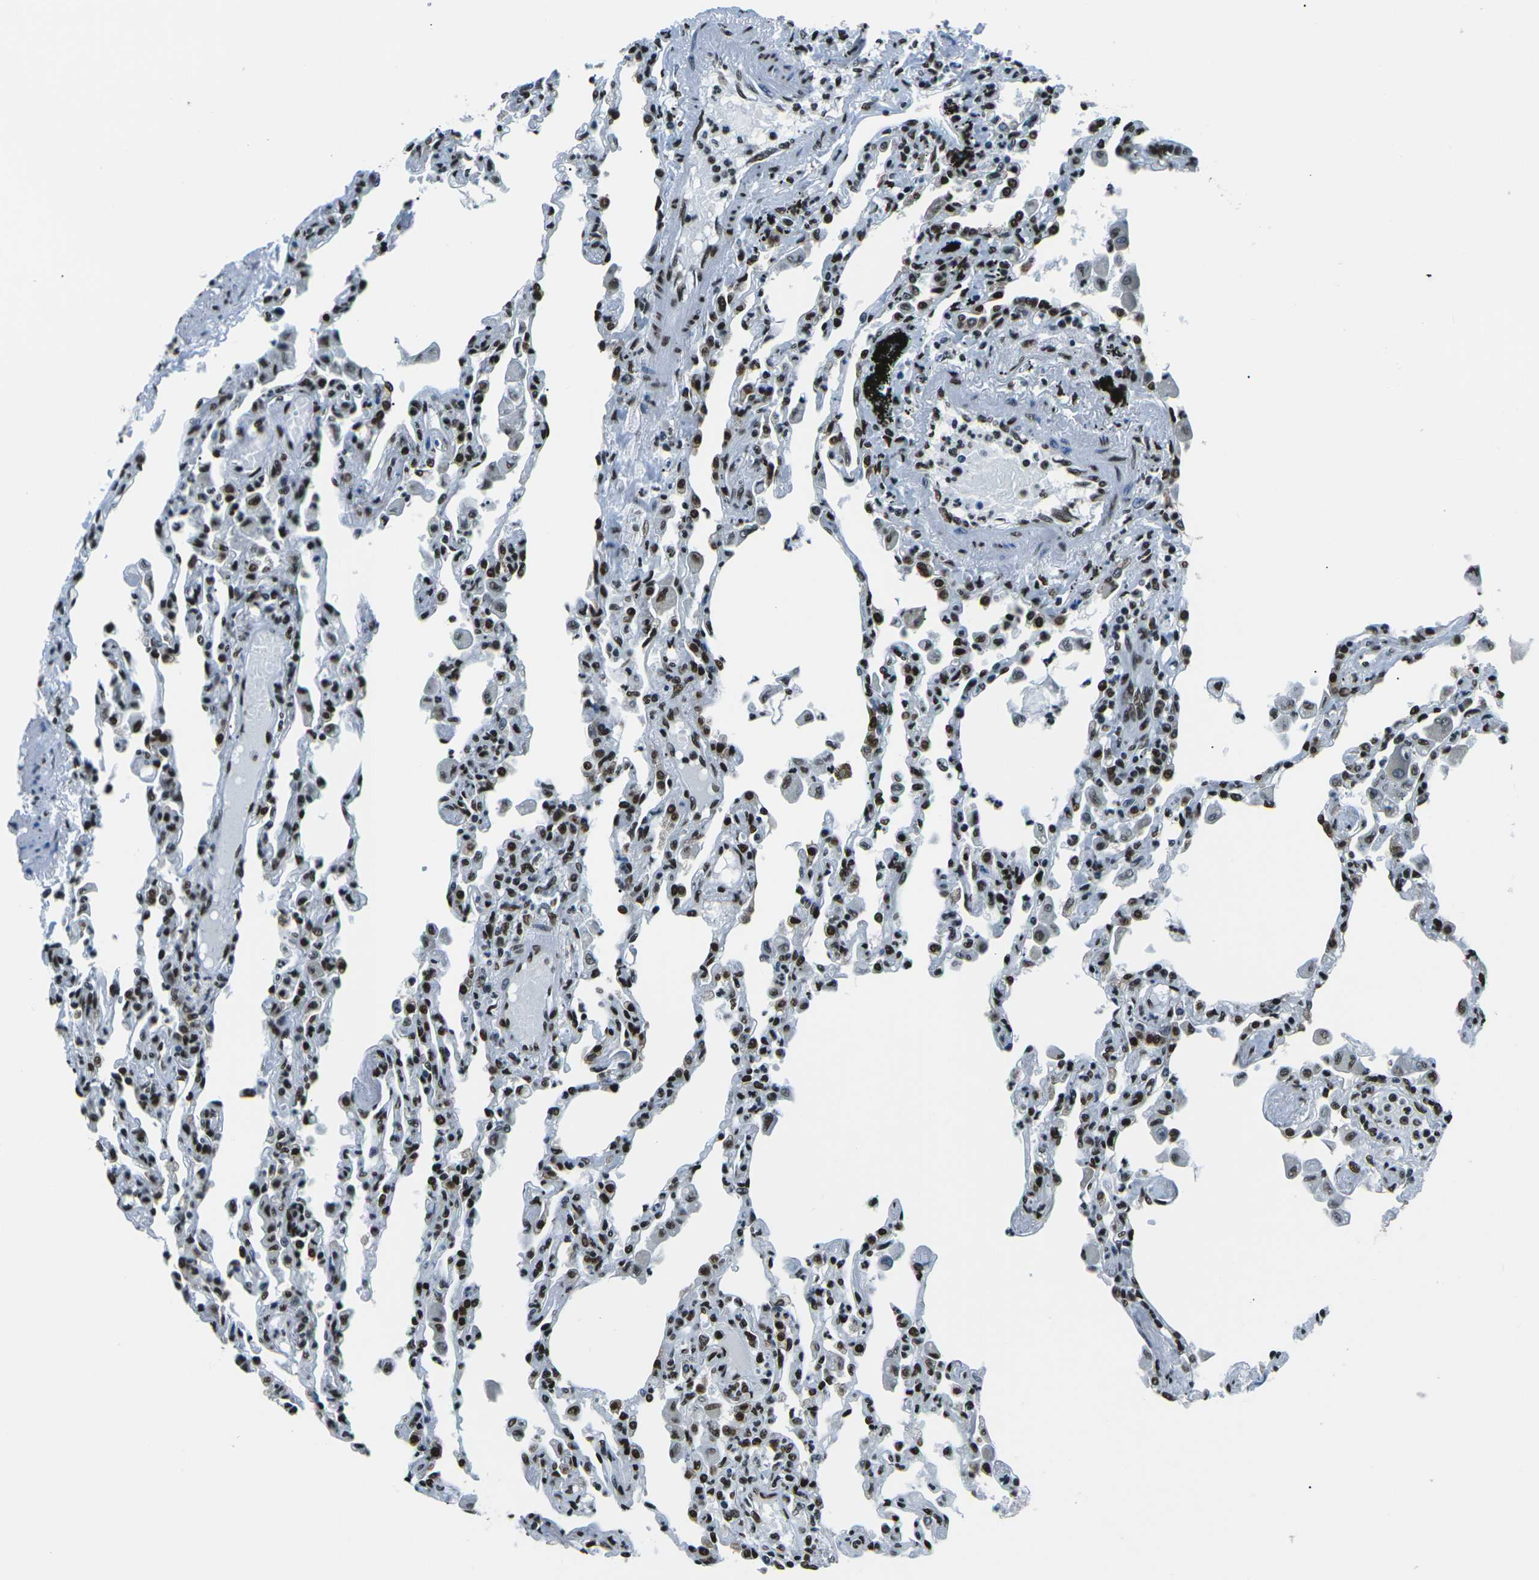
{"staining": {"intensity": "strong", "quantity": ">75%", "location": "nuclear"}, "tissue": "lung", "cell_type": "Alveolar cells", "image_type": "normal", "snomed": [{"axis": "morphology", "description": "Normal tissue, NOS"}, {"axis": "topography", "description": "Bronchus"}, {"axis": "topography", "description": "Lung"}], "caption": "An immunohistochemistry photomicrograph of benign tissue is shown. Protein staining in brown highlights strong nuclear positivity in lung within alveolar cells.", "gene": "HNRNPL", "patient": {"sex": "female", "age": 49}}